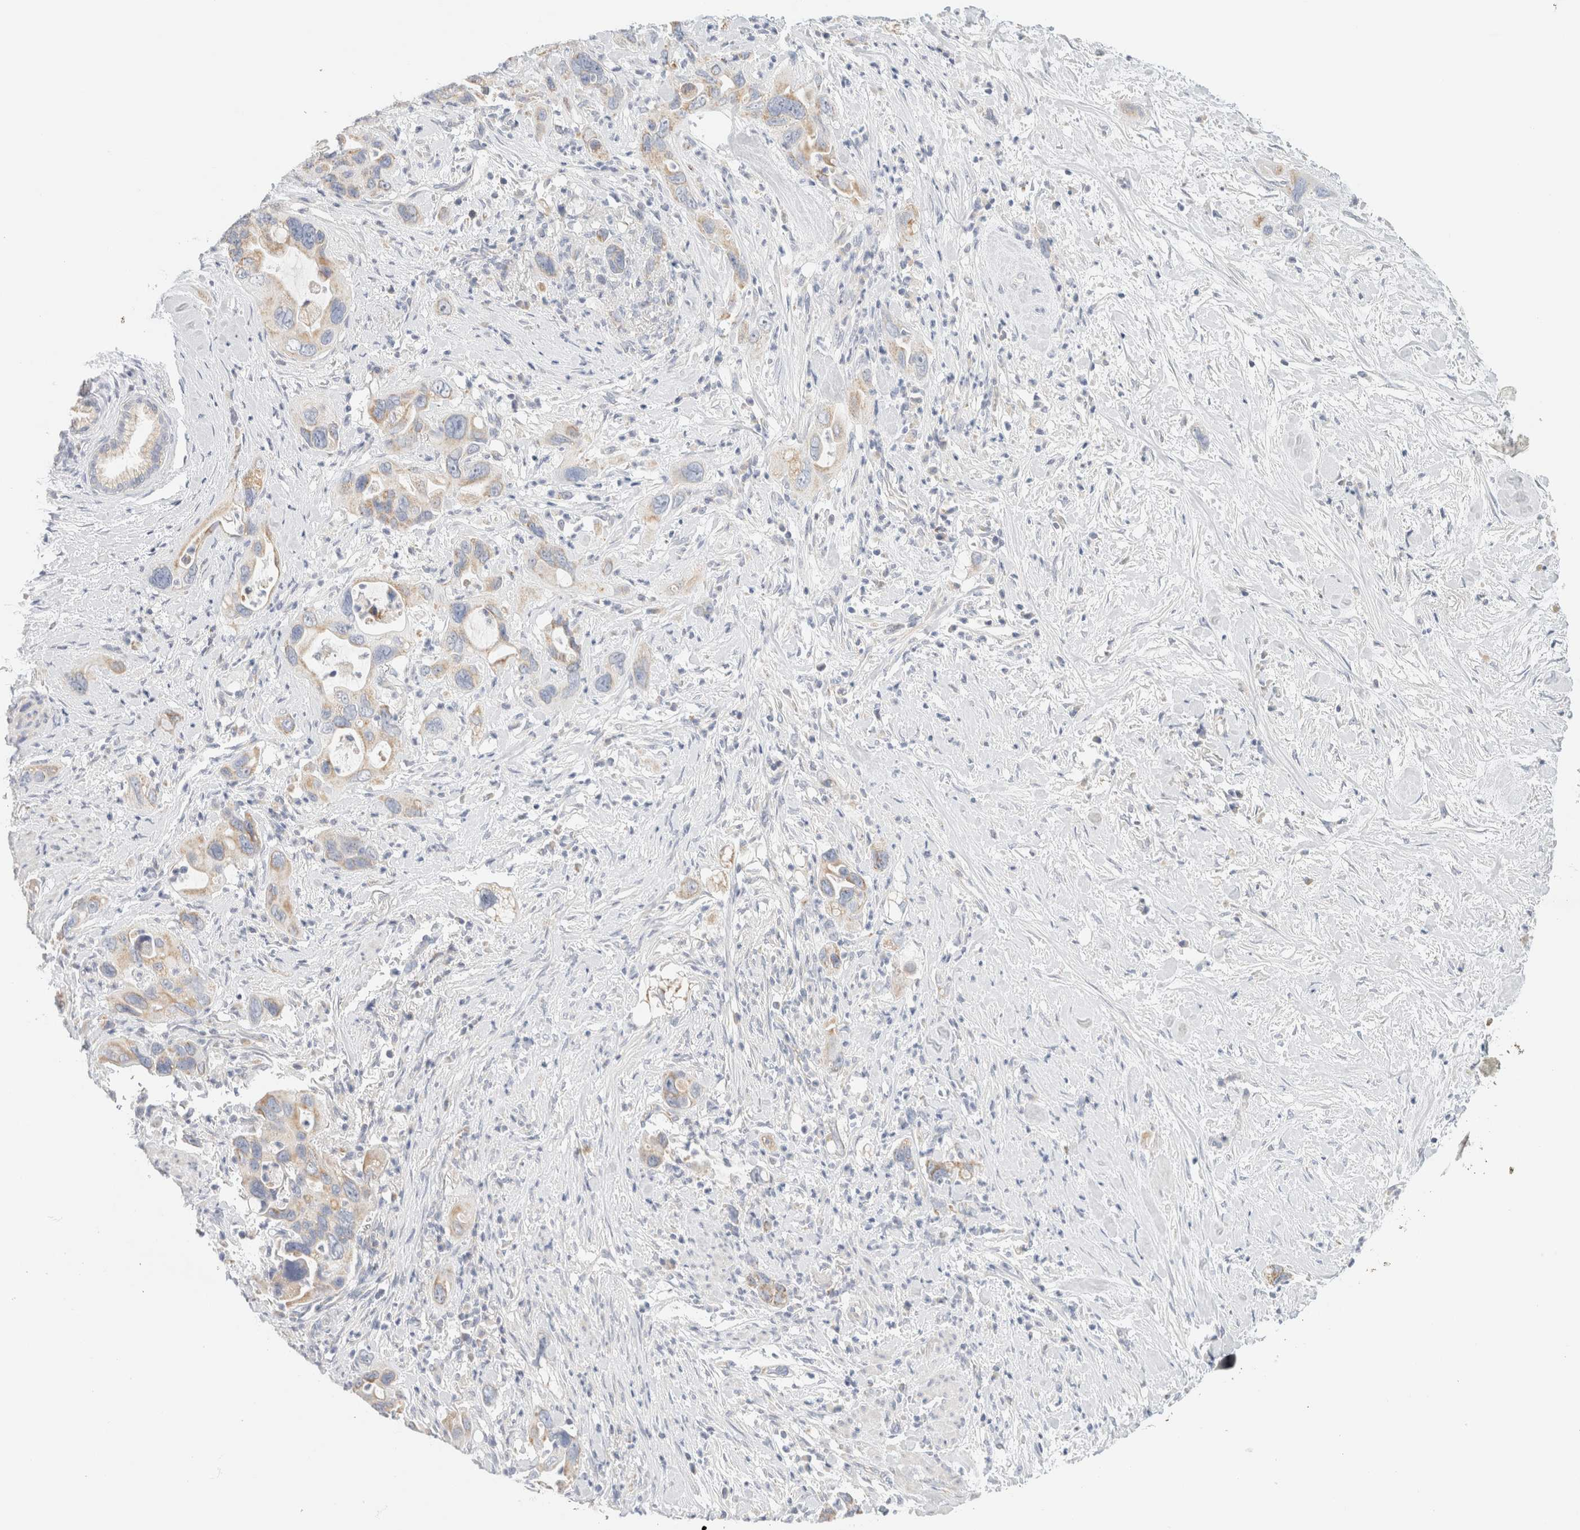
{"staining": {"intensity": "weak", "quantity": "25%-75%", "location": "cytoplasmic/membranous"}, "tissue": "pancreatic cancer", "cell_type": "Tumor cells", "image_type": "cancer", "snomed": [{"axis": "morphology", "description": "Adenocarcinoma, NOS"}, {"axis": "topography", "description": "Pancreas"}], "caption": "Pancreatic cancer (adenocarcinoma) was stained to show a protein in brown. There is low levels of weak cytoplasmic/membranous positivity in approximately 25%-75% of tumor cells. The staining was performed using DAB (3,3'-diaminobenzidine), with brown indicating positive protein expression. Nuclei are stained blue with hematoxylin.", "gene": "HDHD3", "patient": {"sex": "female", "age": 70}}